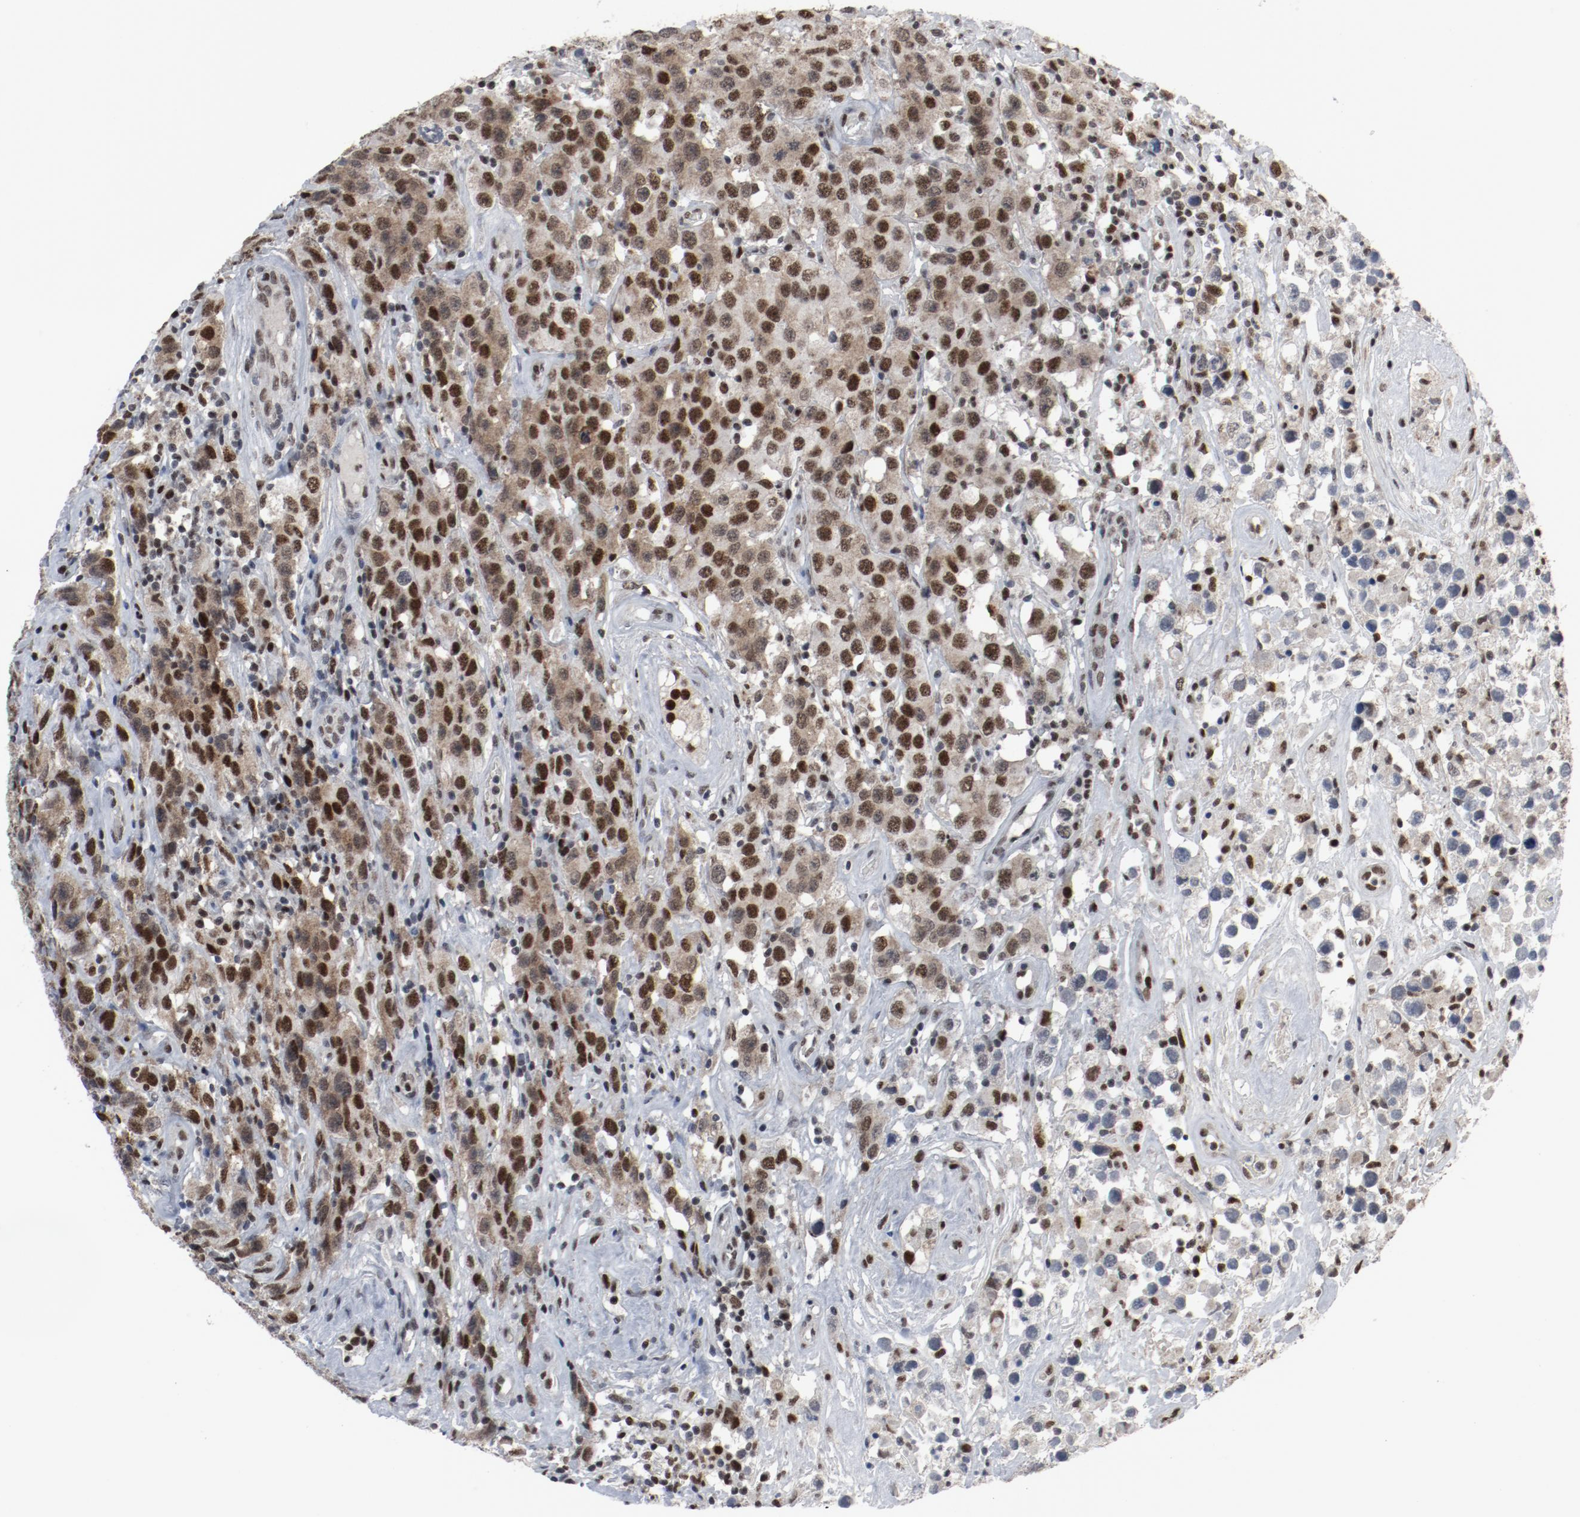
{"staining": {"intensity": "strong", "quantity": ">75%", "location": "cytoplasmic/membranous,nuclear"}, "tissue": "testis cancer", "cell_type": "Tumor cells", "image_type": "cancer", "snomed": [{"axis": "morphology", "description": "Seminoma, NOS"}, {"axis": "topography", "description": "Testis"}], "caption": "DAB (3,3'-diaminobenzidine) immunohistochemical staining of human testis cancer (seminoma) shows strong cytoplasmic/membranous and nuclear protein staining in approximately >75% of tumor cells. (IHC, brightfield microscopy, high magnification).", "gene": "JMJD6", "patient": {"sex": "male", "age": 52}}